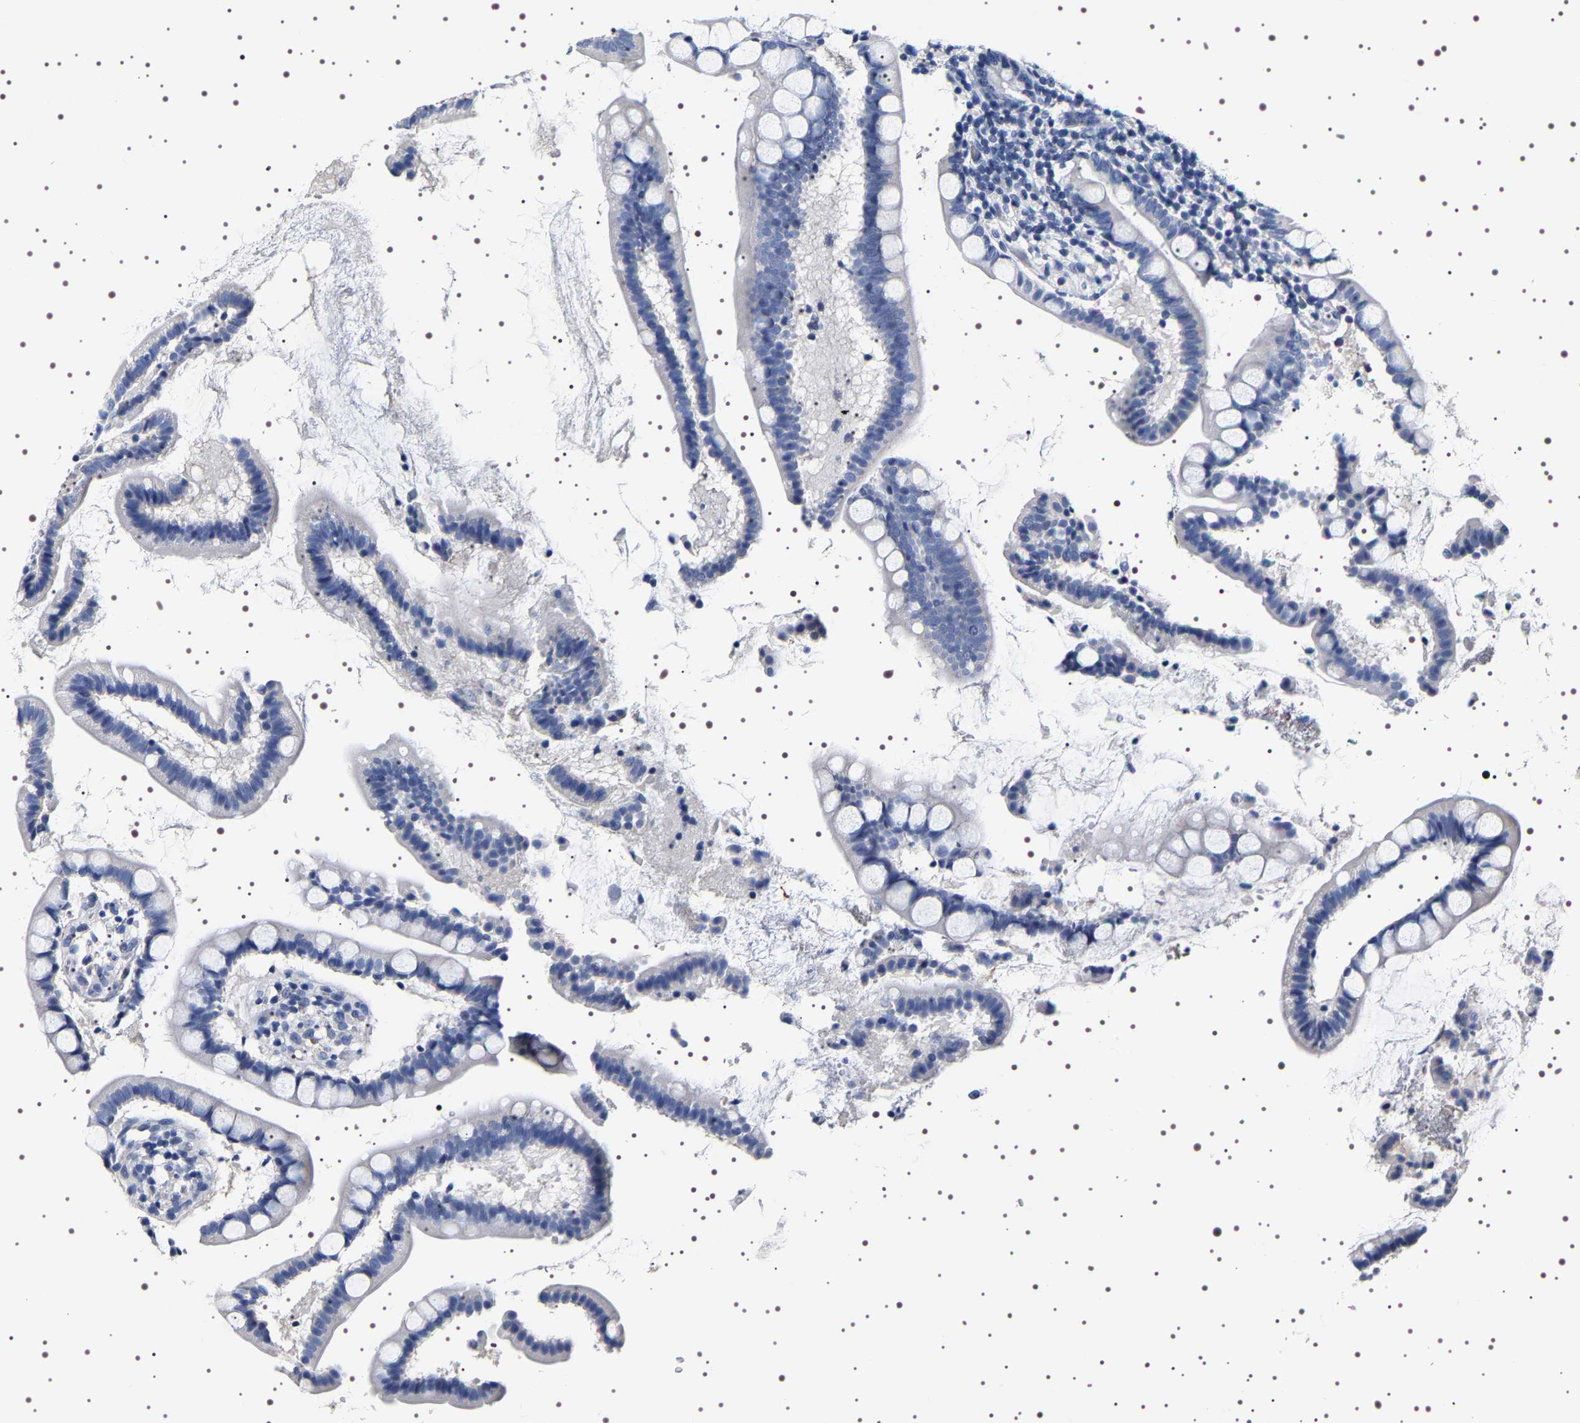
{"staining": {"intensity": "negative", "quantity": "none", "location": "none"}, "tissue": "small intestine", "cell_type": "Glandular cells", "image_type": "normal", "snomed": [{"axis": "morphology", "description": "Normal tissue, NOS"}, {"axis": "topography", "description": "Small intestine"}], "caption": "DAB immunohistochemical staining of unremarkable small intestine displays no significant expression in glandular cells.", "gene": "UBQLN3", "patient": {"sex": "female", "age": 84}}